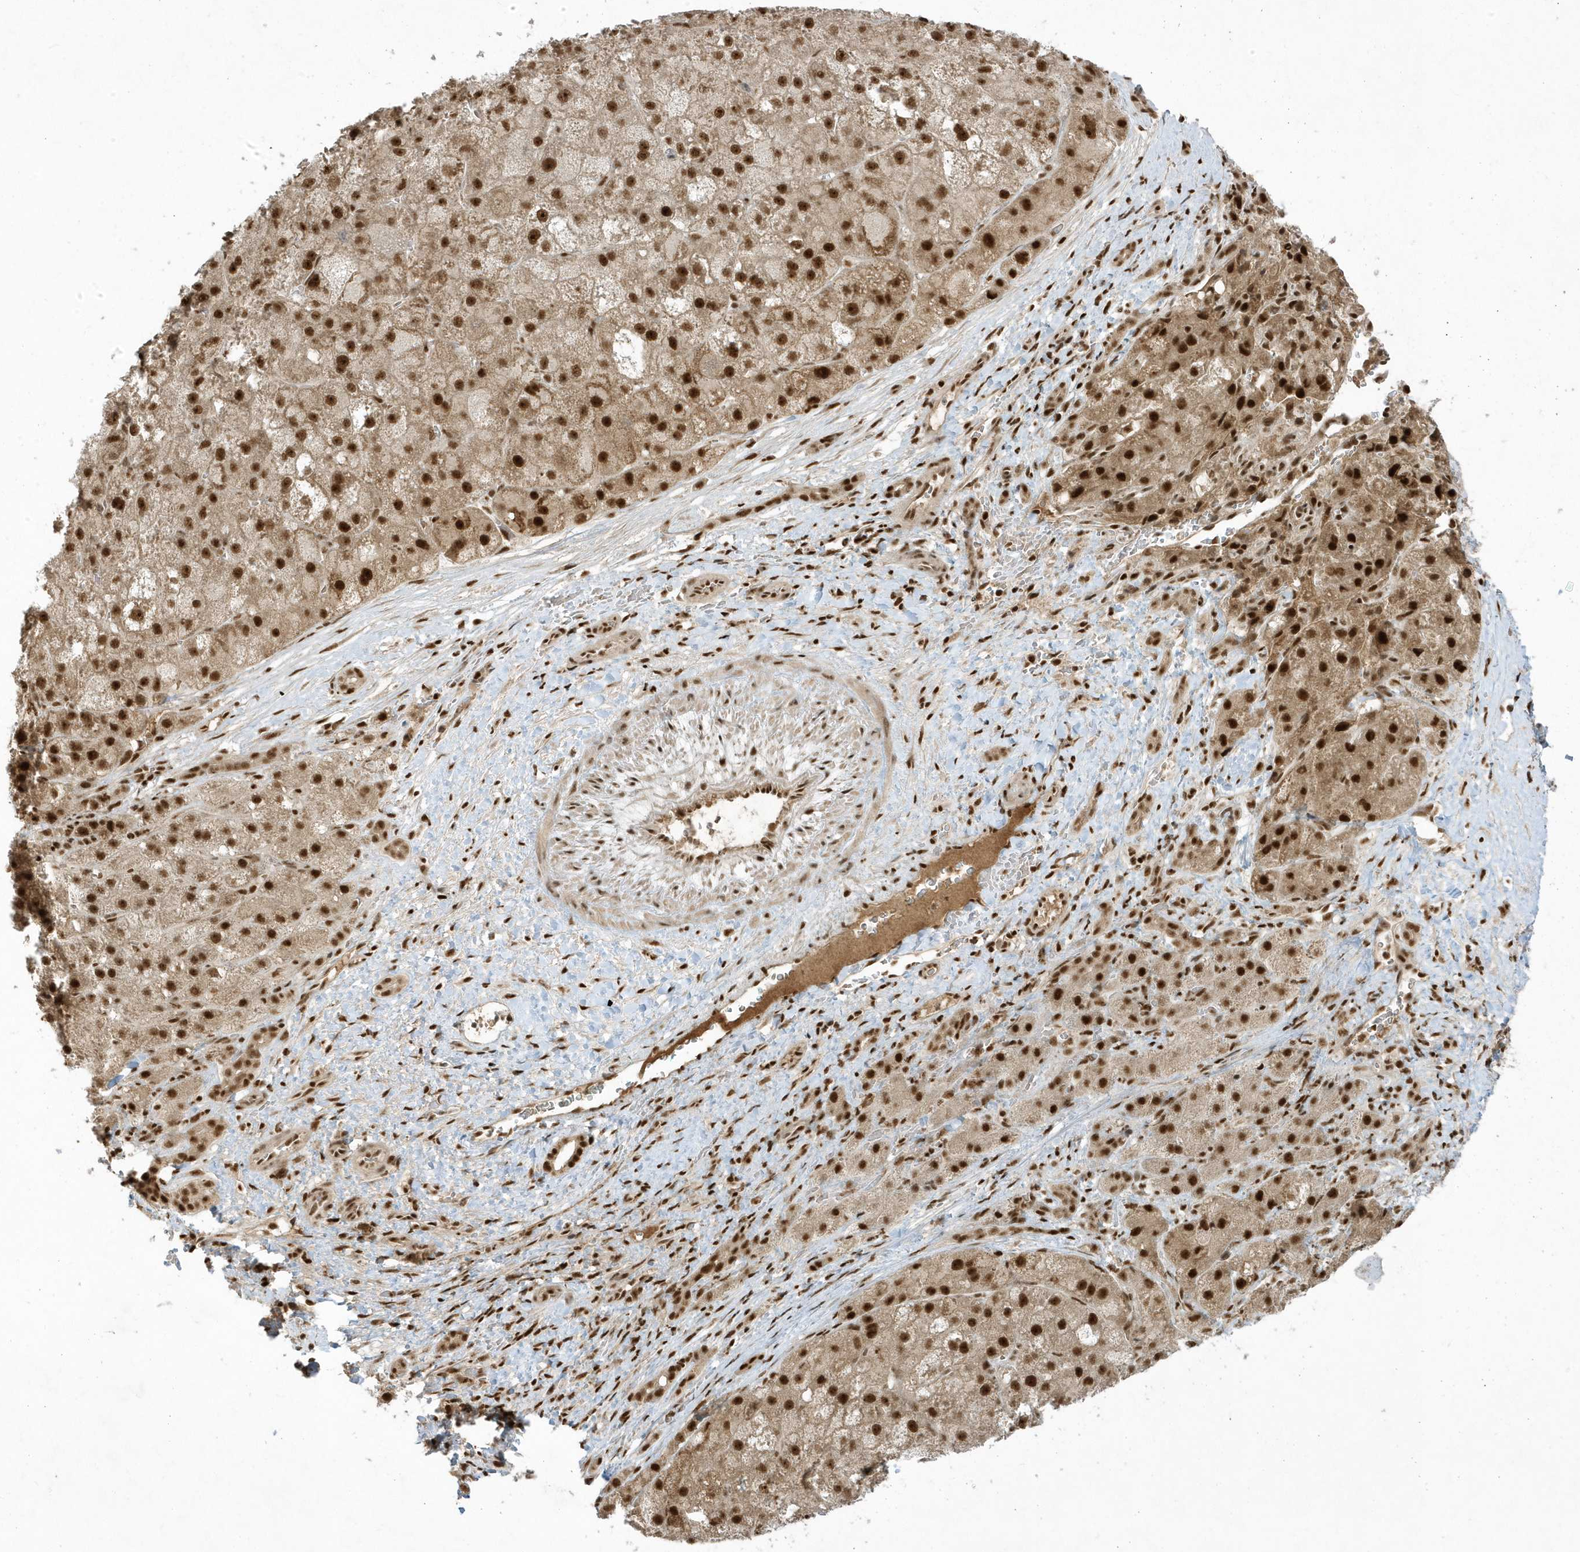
{"staining": {"intensity": "strong", "quantity": ">75%", "location": "nuclear"}, "tissue": "liver cancer", "cell_type": "Tumor cells", "image_type": "cancer", "snomed": [{"axis": "morphology", "description": "Carcinoma, Hepatocellular, NOS"}, {"axis": "topography", "description": "Liver"}], "caption": "There is high levels of strong nuclear staining in tumor cells of liver cancer (hepatocellular carcinoma), as demonstrated by immunohistochemical staining (brown color).", "gene": "PPIL2", "patient": {"sex": "male", "age": 57}}